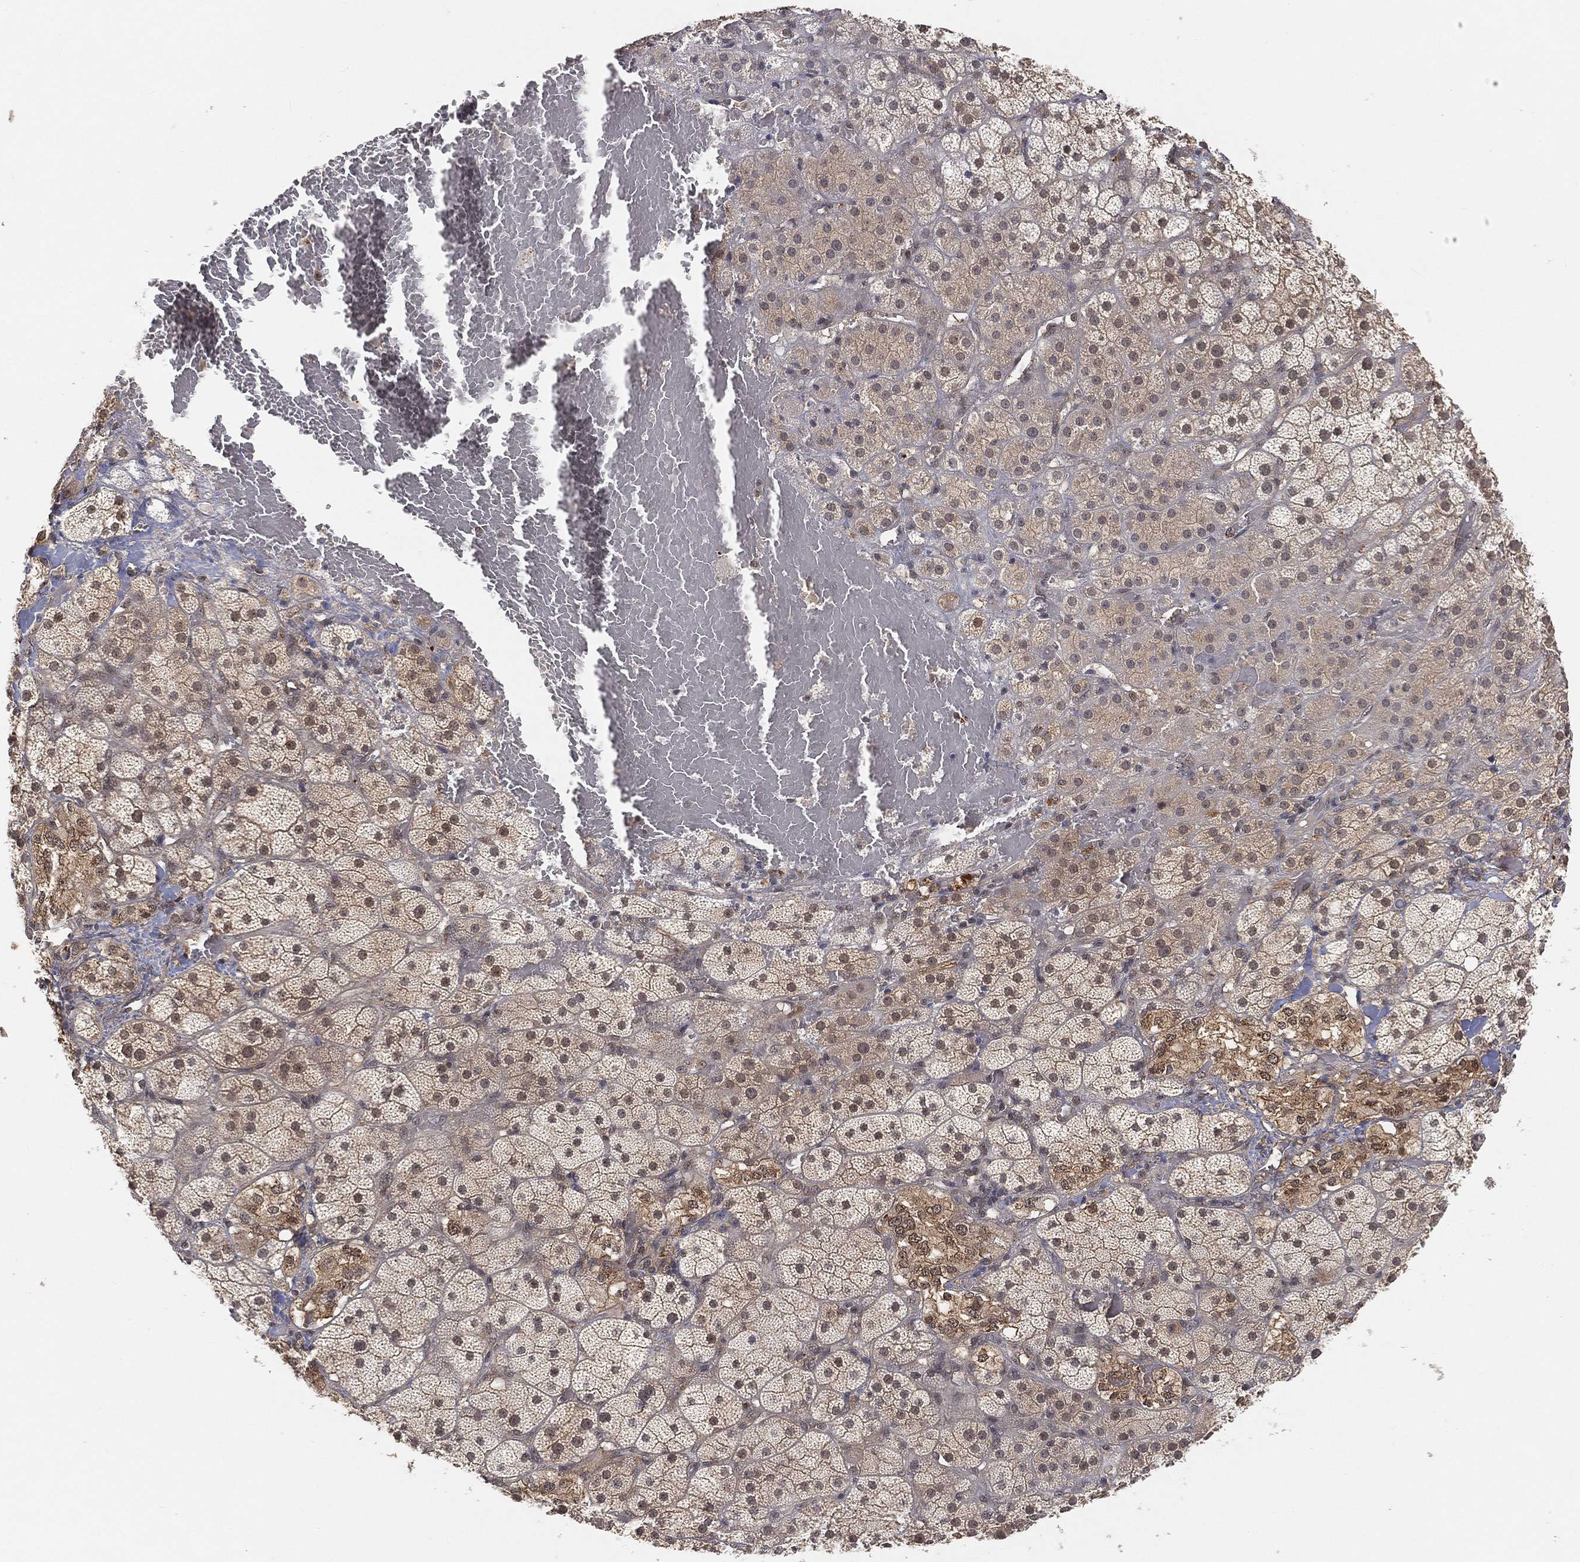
{"staining": {"intensity": "moderate", "quantity": "<25%", "location": "cytoplasmic/membranous,nuclear"}, "tissue": "adrenal gland", "cell_type": "Glandular cells", "image_type": "normal", "snomed": [{"axis": "morphology", "description": "Normal tissue, NOS"}, {"axis": "topography", "description": "Adrenal gland"}], "caption": "This is an image of immunohistochemistry staining of normal adrenal gland, which shows moderate positivity in the cytoplasmic/membranous,nuclear of glandular cells.", "gene": "MAPK1", "patient": {"sex": "male", "age": 57}}